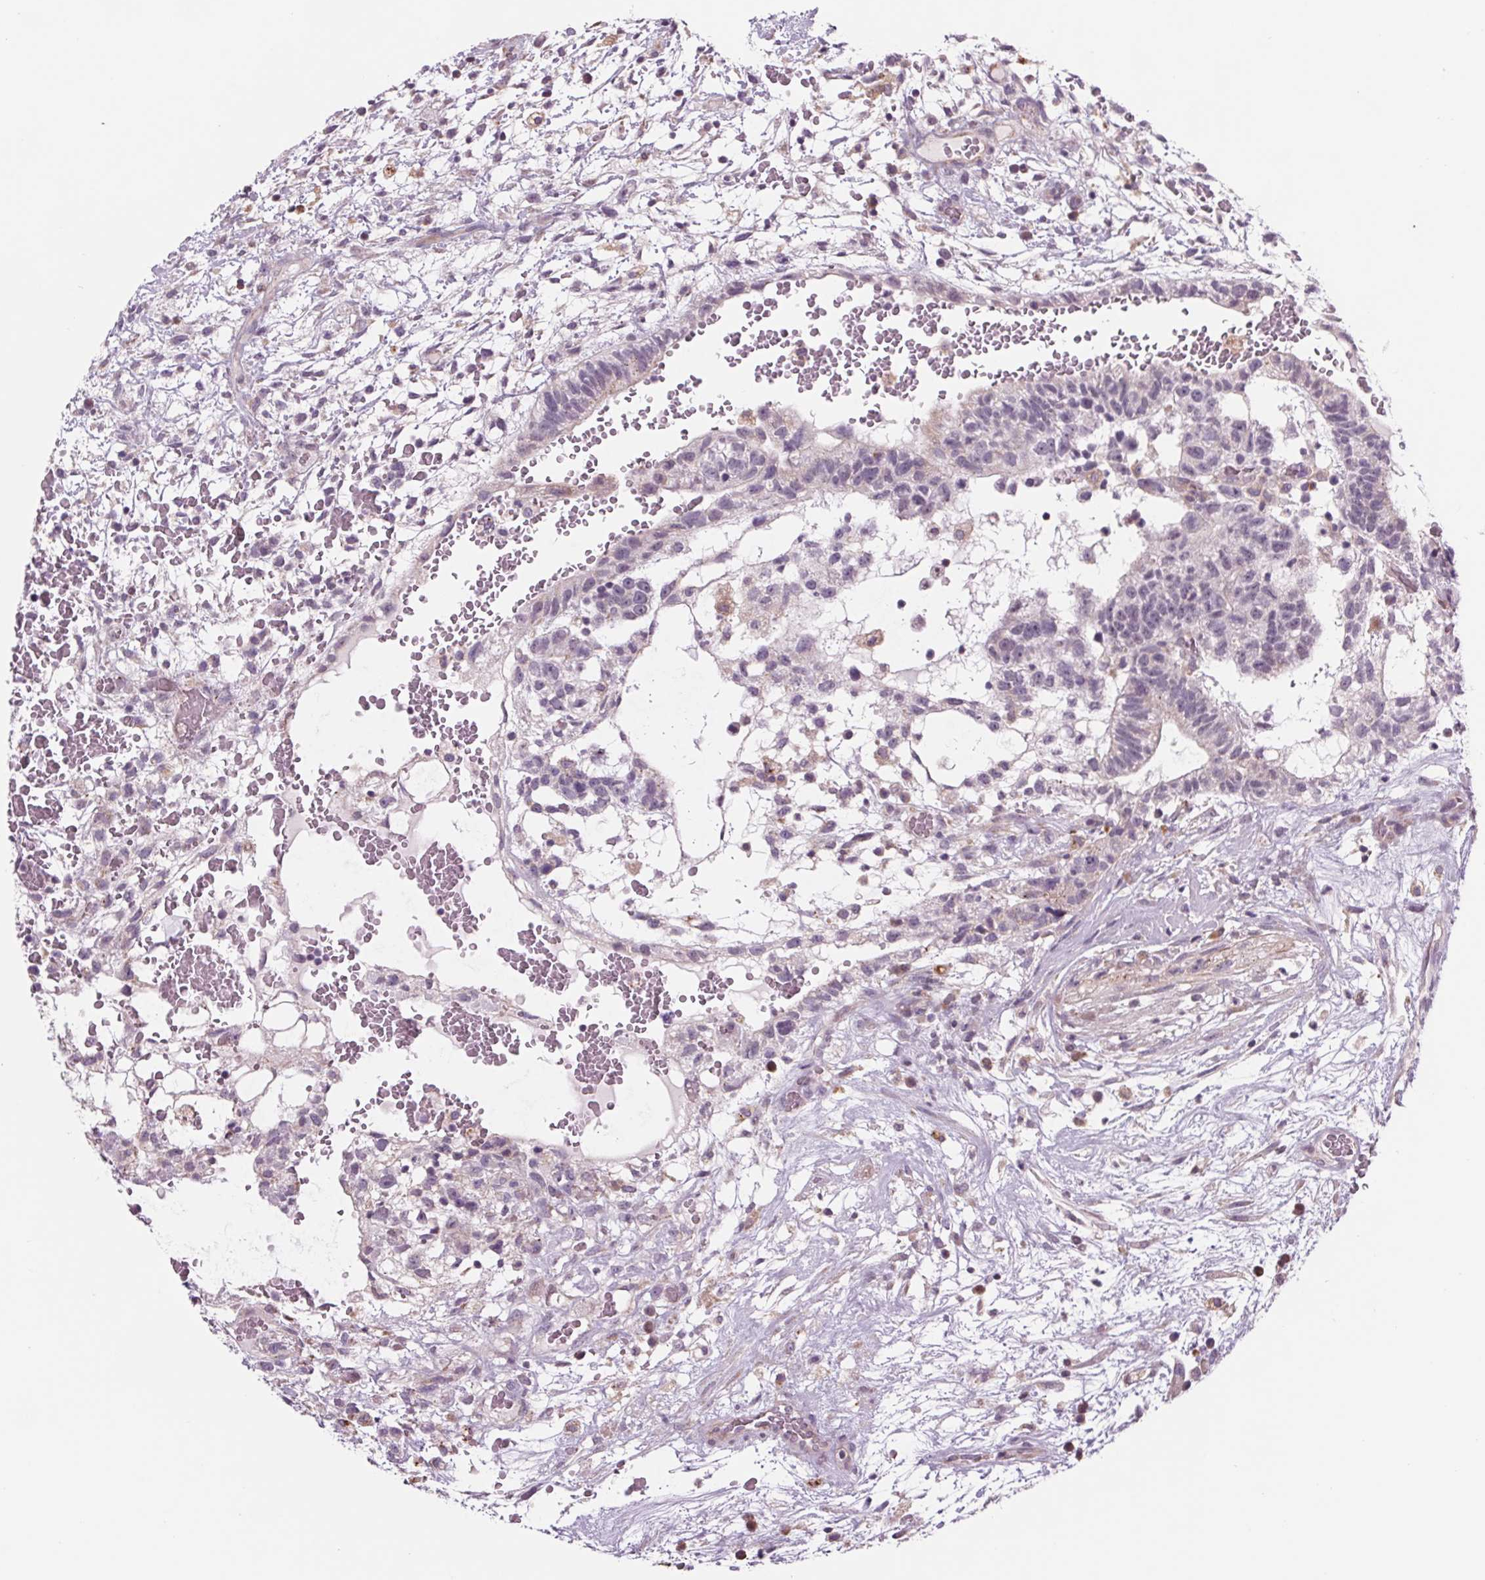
{"staining": {"intensity": "weak", "quantity": "<25%", "location": "cytoplasmic/membranous"}, "tissue": "testis cancer", "cell_type": "Tumor cells", "image_type": "cancer", "snomed": [{"axis": "morphology", "description": "Normal tissue, NOS"}, {"axis": "morphology", "description": "Carcinoma, Embryonal, NOS"}, {"axis": "topography", "description": "Testis"}], "caption": "DAB immunohistochemical staining of human embryonal carcinoma (testis) demonstrates no significant staining in tumor cells.", "gene": "SAMD5", "patient": {"sex": "male", "age": 32}}